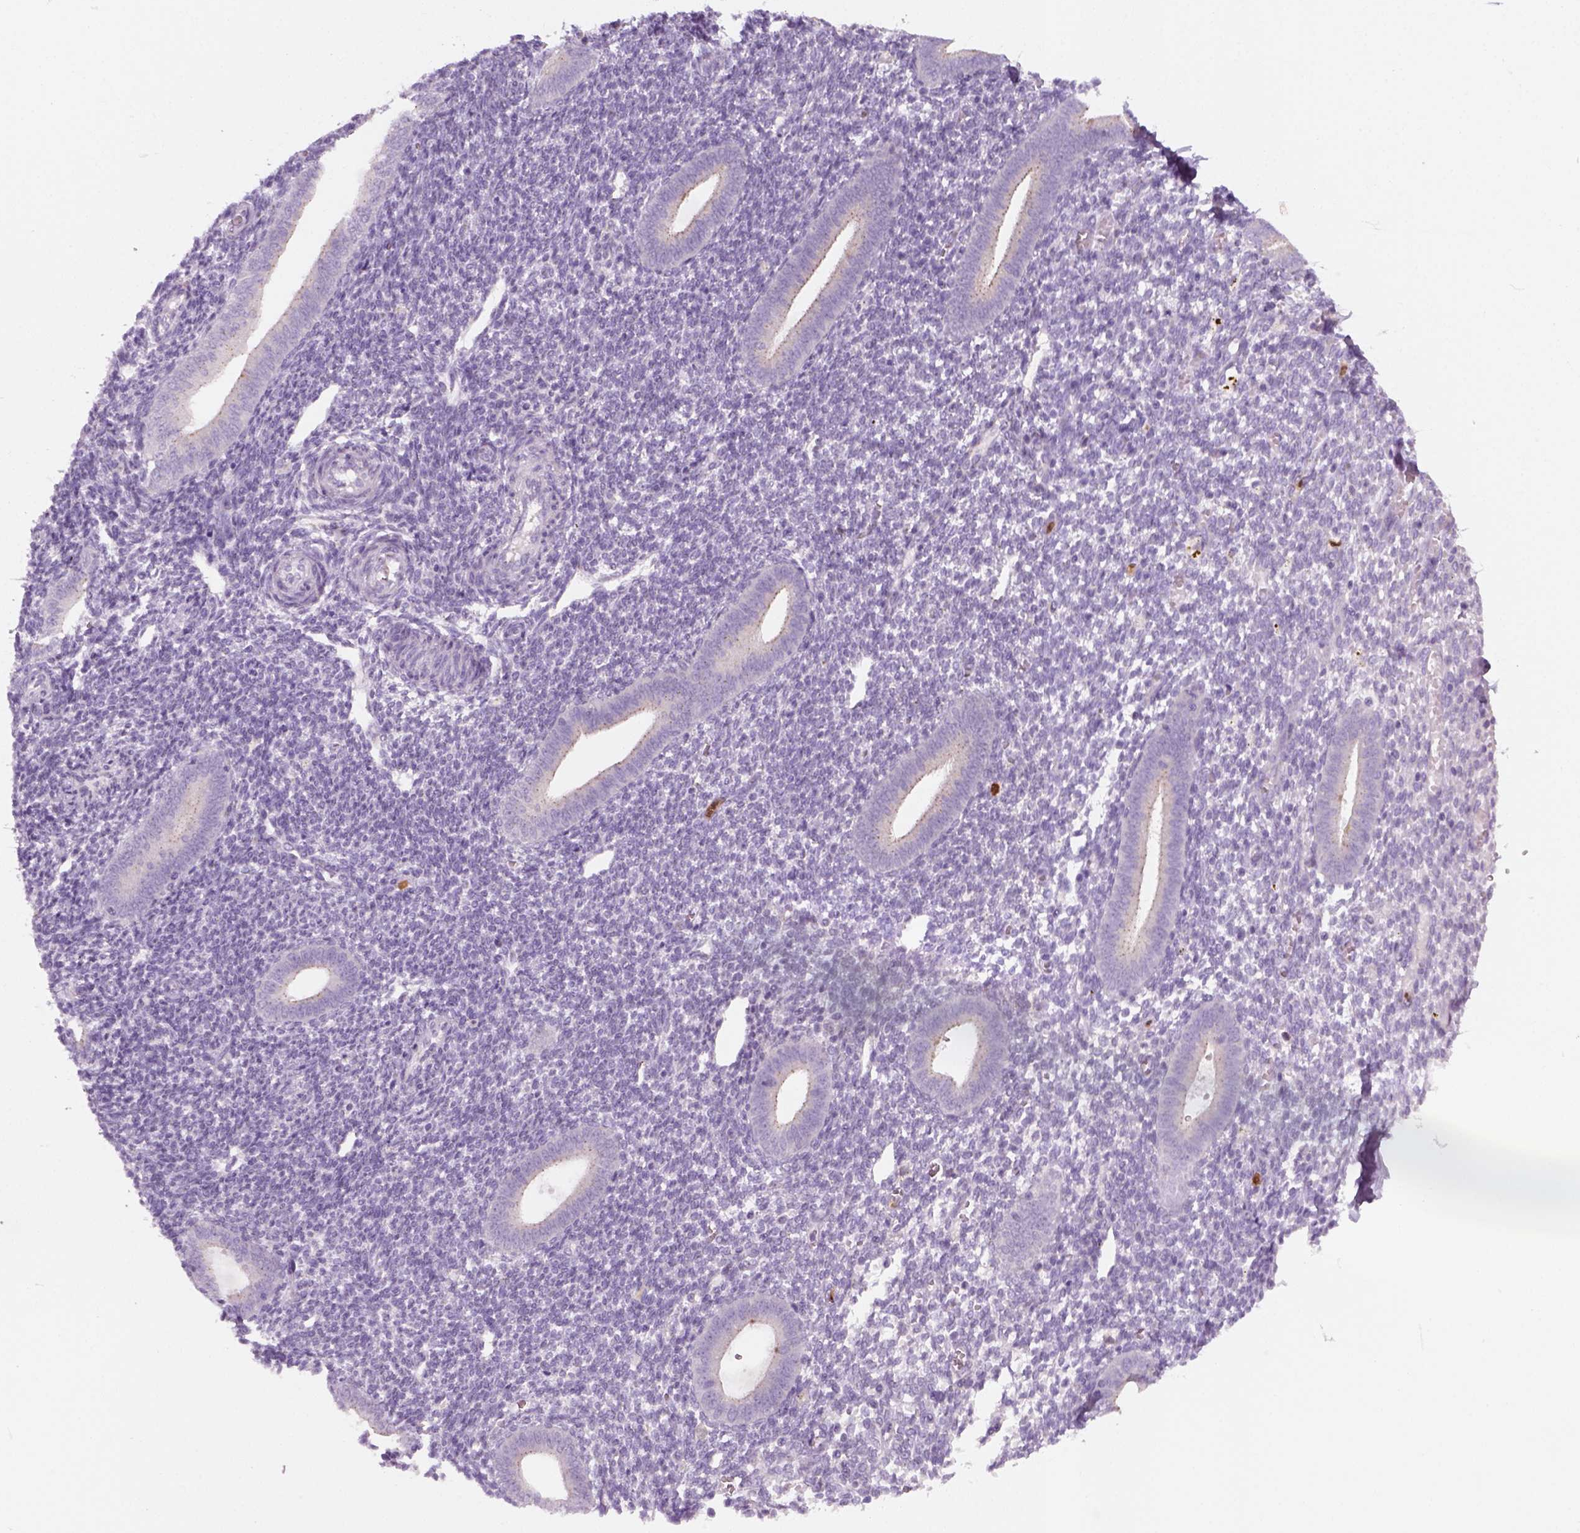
{"staining": {"intensity": "negative", "quantity": "none", "location": "none"}, "tissue": "endometrium", "cell_type": "Cells in endometrial stroma", "image_type": "normal", "snomed": [{"axis": "morphology", "description": "Normal tissue, NOS"}, {"axis": "topography", "description": "Endometrium"}], "caption": "This histopathology image is of normal endometrium stained with IHC to label a protein in brown with the nuclei are counter-stained blue. There is no expression in cells in endometrial stroma.", "gene": "IL4", "patient": {"sex": "female", "age": 25}}